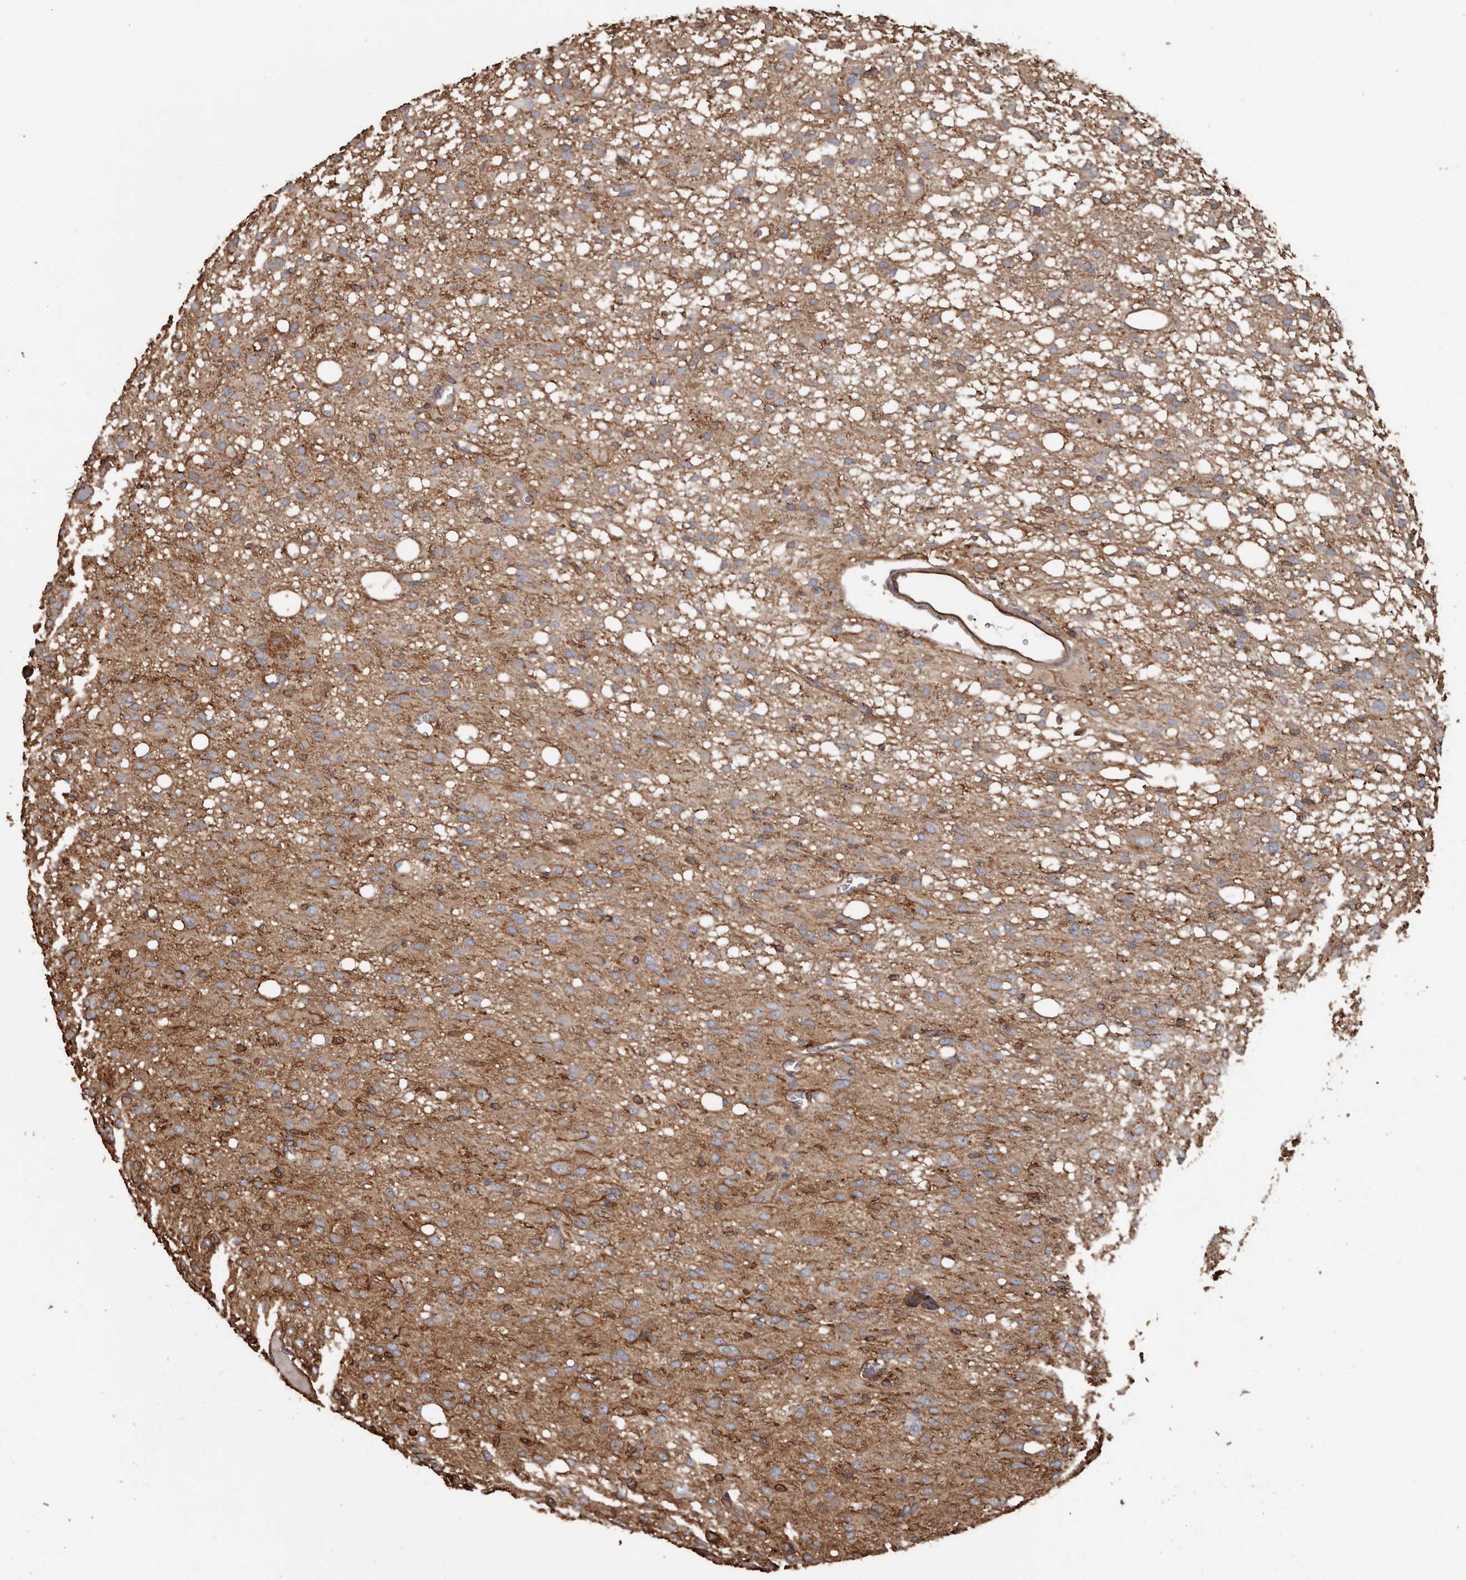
{"staining": {"intensity": "moderate", "quantity": ">75%", "location": "cytoplasmic/membranous"}, "tissue": "glioma", "cell_type": "Tumor cells", "image_type": "cancer", "snomed": [{"axis": "morphology", "description": "Glioma, malignant, High grade"}, {"axis": "topography", "description": "Brain"}], "caption": "DAB (3,3'-diaminobenzidine) immunohistochemical staining of human glioma reveals moderate cytoplasmic/membranous protein expression in approximately >75% of tumor cells.", "gene": "DENND6B", "patient": {"sex": "female", "age": 59}}